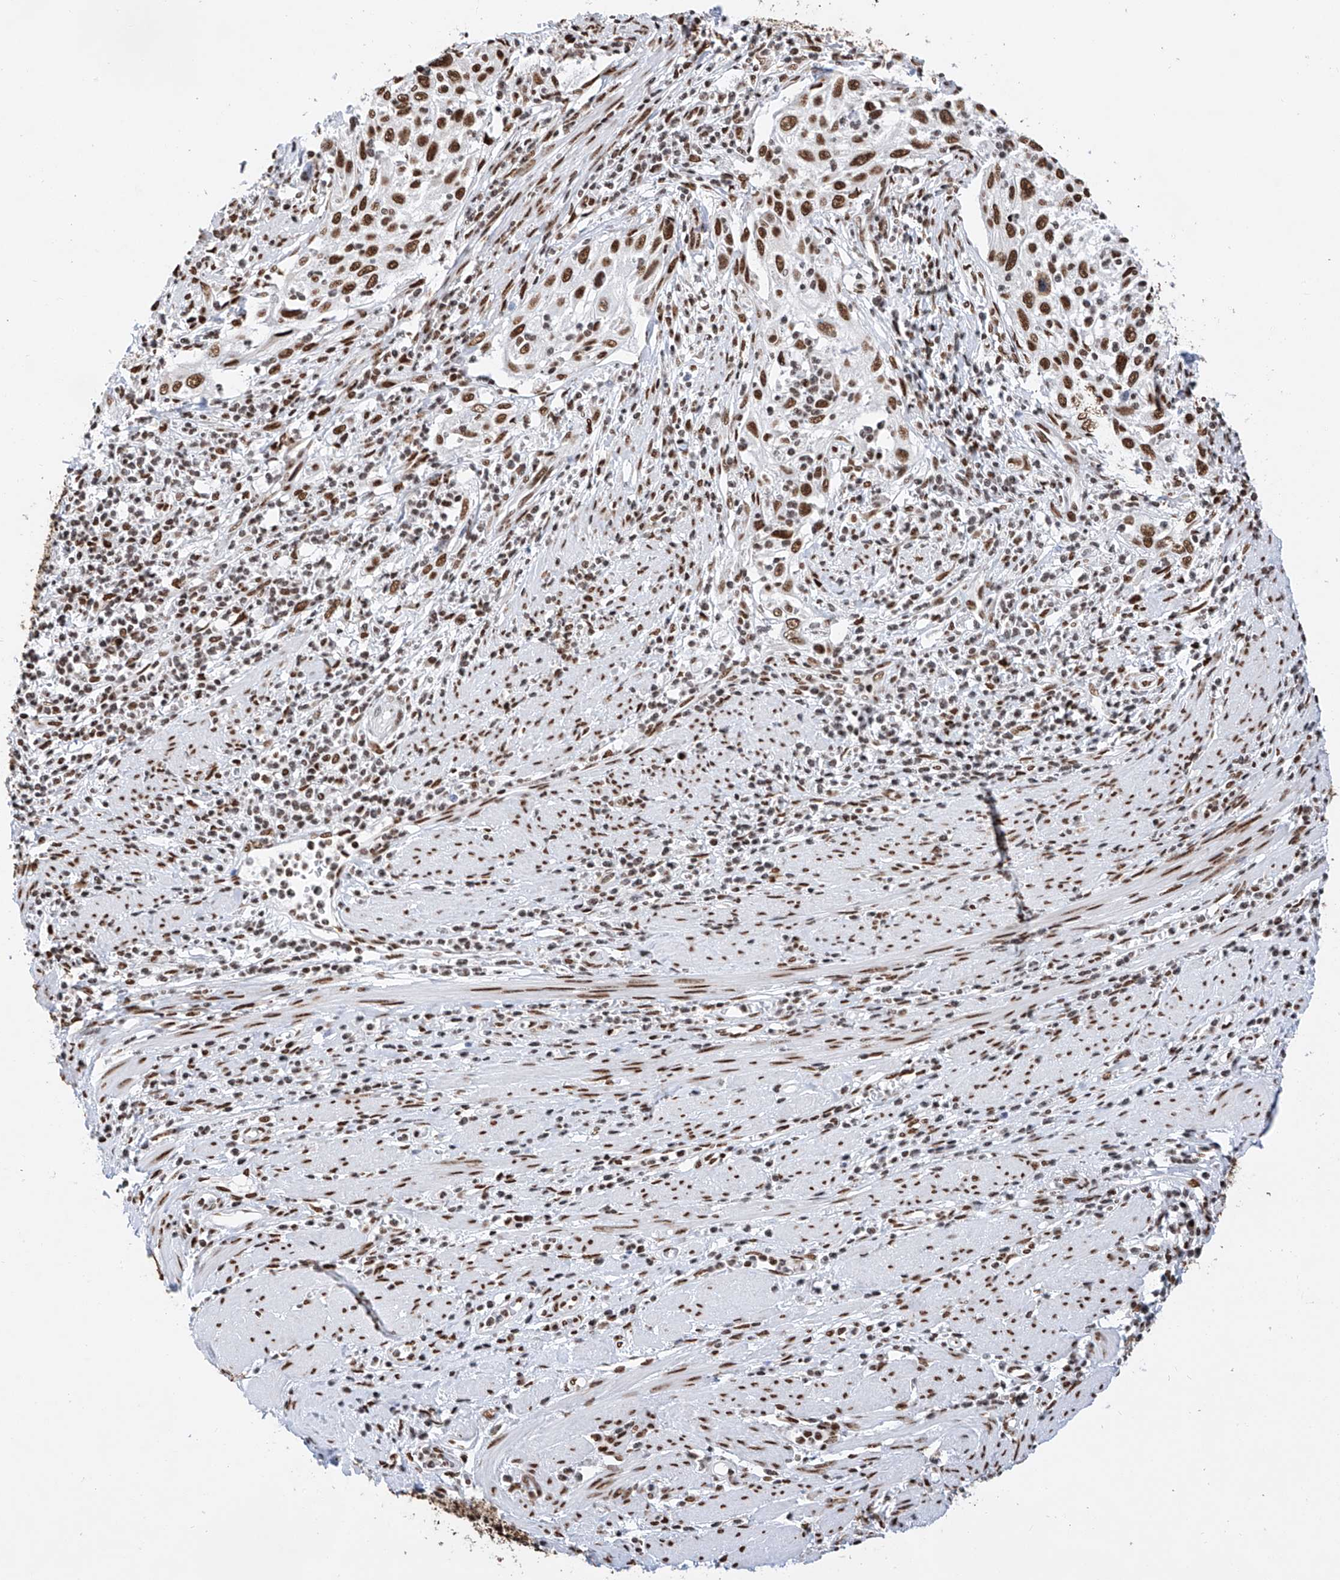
{"staining": {"intensity": "strong", "quantity": ">75%", "location": "nuclear"}, "tissue": "cervical cancer", "cell_type": "Tumor cells", "image_type": "cancer", "snomed": [{"axis": "morphology", "description": "Squamous cell carcinoma, NOS"}, {"axis": "topography", "description": "Cervix"}], "caption": "Protein staining of cervical squamous cell carcinoma tissue exhibits strong nuclear expression in approximately >75% of tumor cells.", "gene": "SRSF6", "patient": {"sex": "female", "age": 70}}